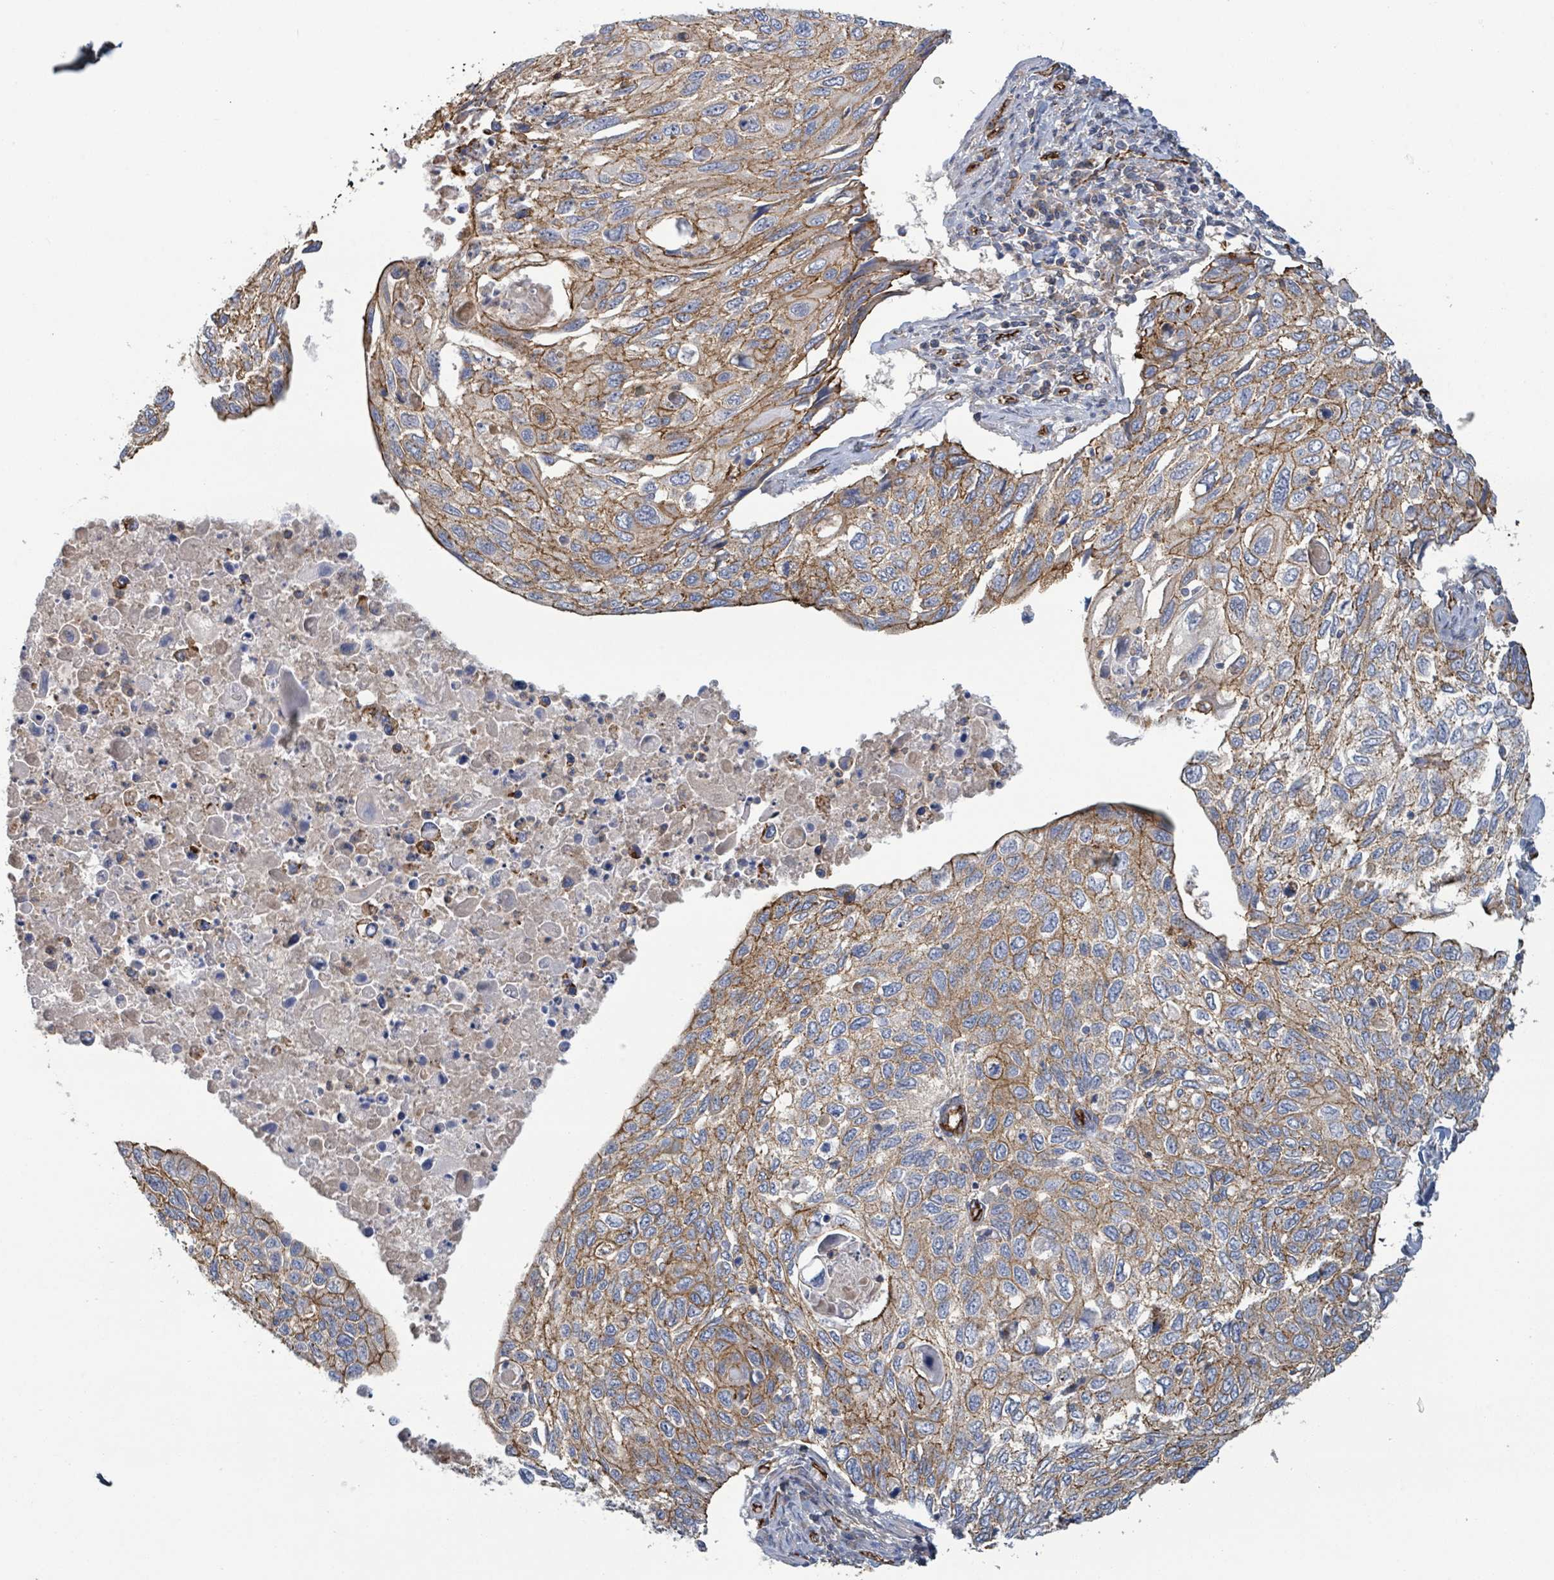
{"staining": {"intensity": "moderate", "quantity": ">75%", "location": "cytoplasmic/membranous"}, "tissue": "cervical cancer", "cell_type": "Tumor cells", "image_type": "cancer", "snomed": [{"axis": "morphology", "description": "Squamous cell carcinoma, NOS"}, {"axis": "topography", "description": "Cervix"}], "caption": "Tumor cells show medium levels of moderate cytoplasmic/membranous staining in about >75% of cells in human cervical cancer.", "gene": "LDOC1", "patient": {"sex": "female", "age": 70}}